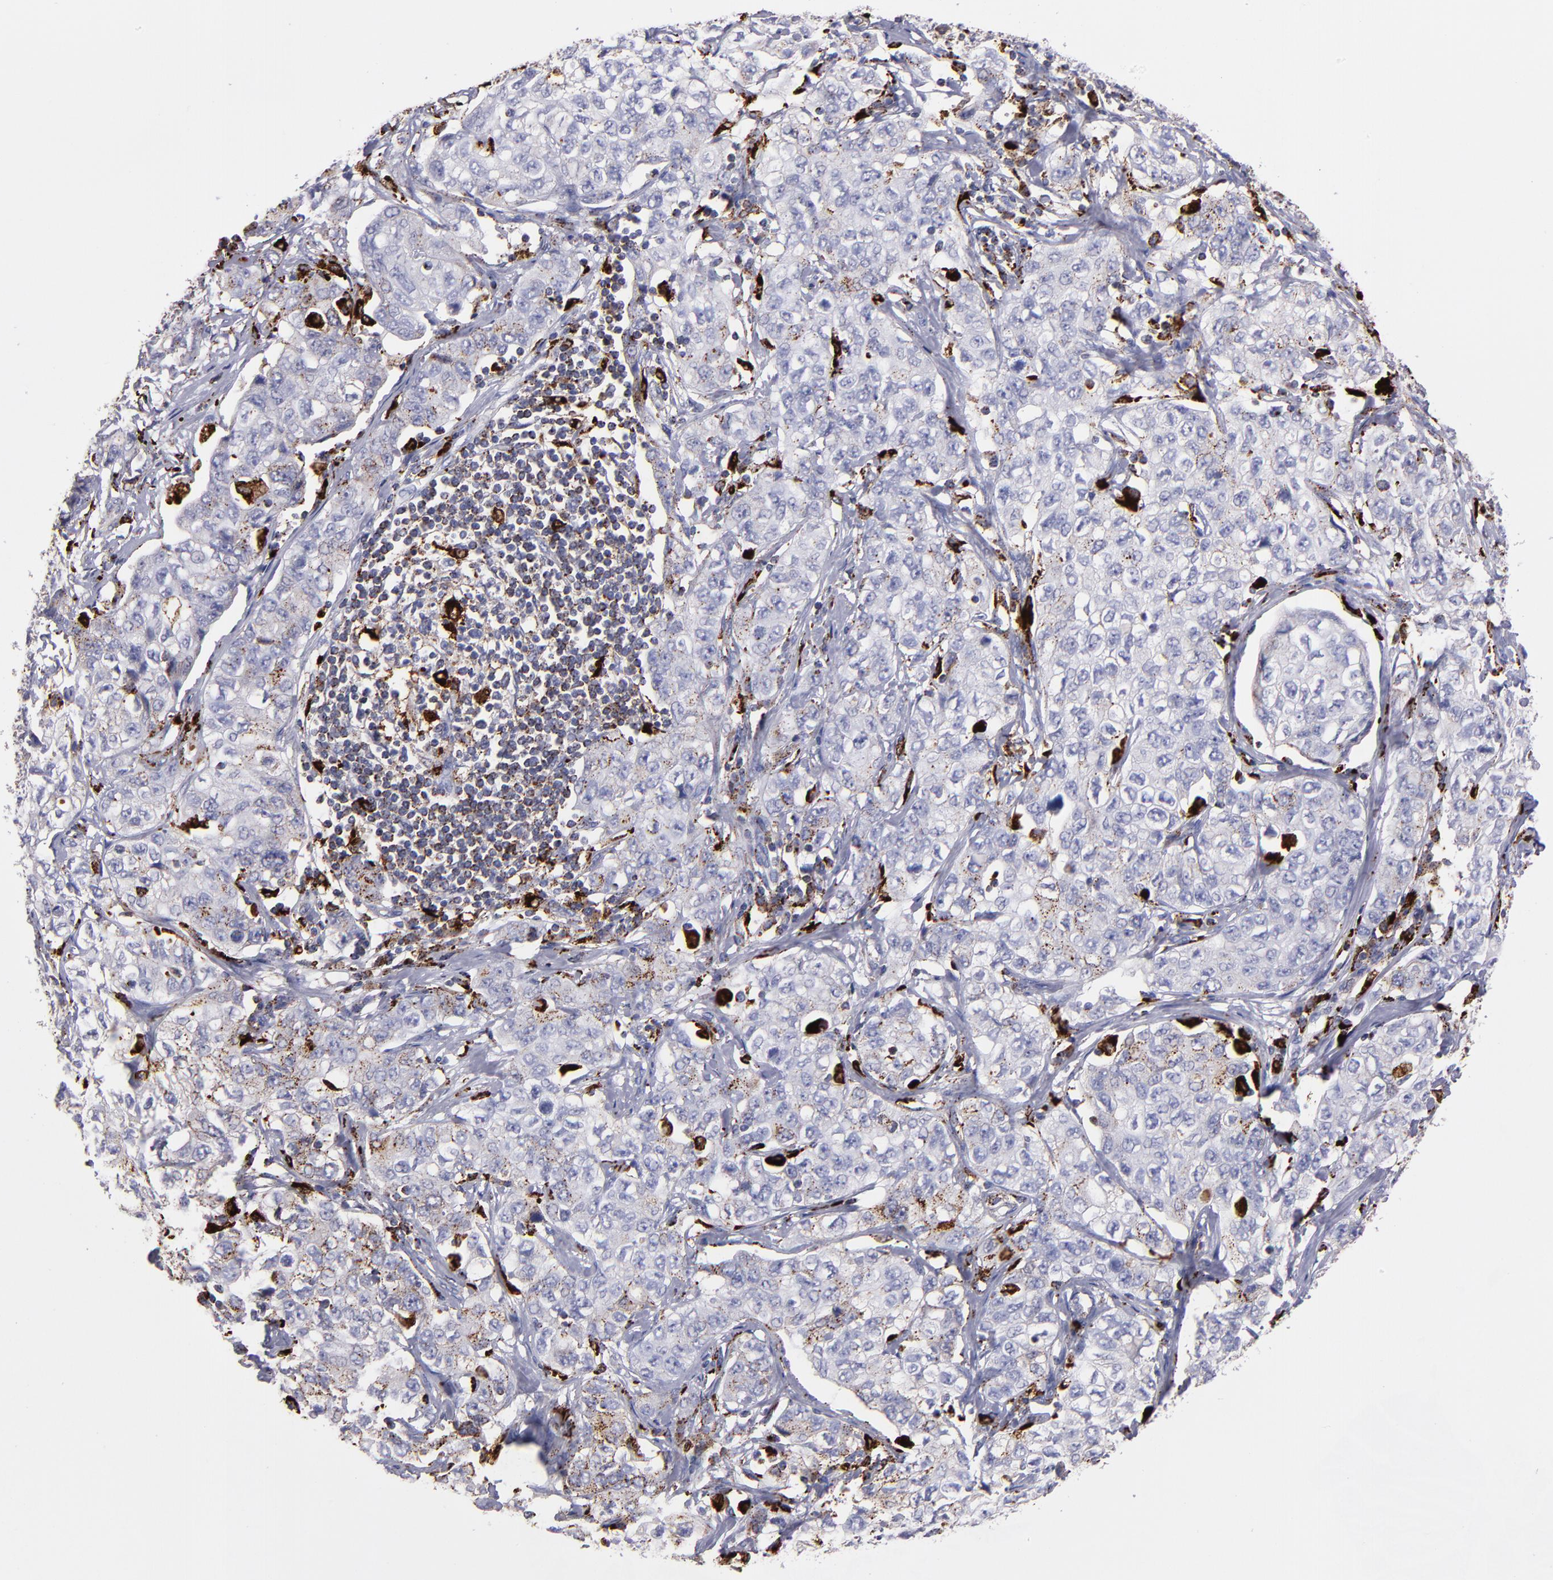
{"staining": {"intensity": "weak", "quantity": ">75%", "location": "cytoplasmic/membranous"}, "tissue": "stomach cancer", "cell_type": "Tumor cells", "image_type": "cancer", "snomed": [{"axis": "morphology", "description": "Adenocarcinoma, NOS"}, {"axis": "topography", "description": "Stomach"}], "caption": "Weak cytoplasmic/membranous protein positivity is appreciated in about >75% of tumor cells in stomach cancer (adenocarcinoma).", "gene": "CTSS", "patient": {"sex": "male", "age": 48}}